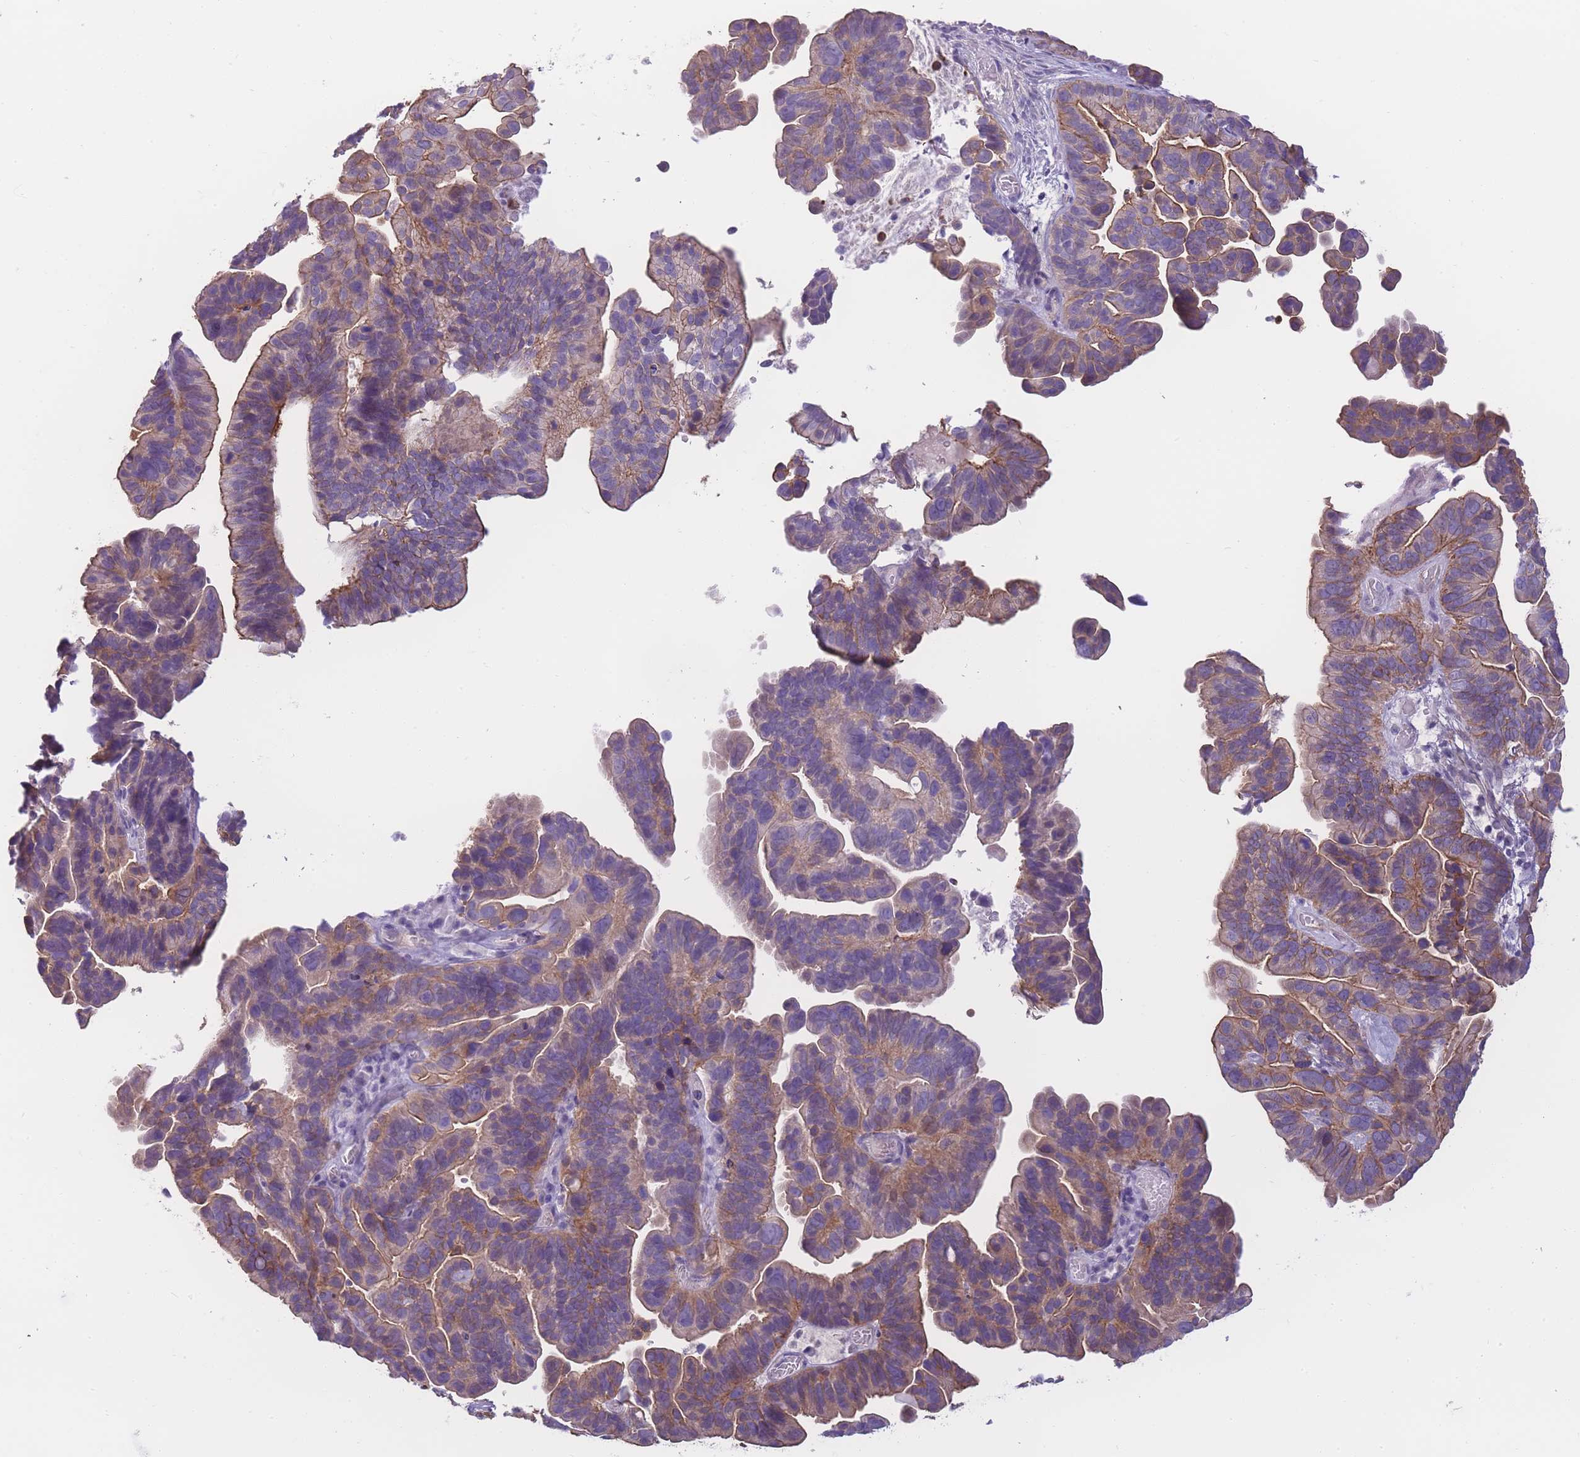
{"staining": {"intensity": "weak", "quantity": "25%-75%", "location": "cytoplasmic/membranous"}, "tissue": "ovarian cancer", "cell_type": "Tumor cells", "image_type": "cancer", "snomed": [{"axis": "morphology", "description": "Cystadenocarcinoma, serous, NOS"}, {"axis": "topography", "description": "Ovary"}], "caption": "Ovarian cancer (serous cystadenocarcinoma) stained with a brown dye displays weak cytoplasmic/membranous positive positivity in about 25%-75% of tumor cells.", "gene": "FAM124A", "patient": {"sex": "female", "age": 56}}